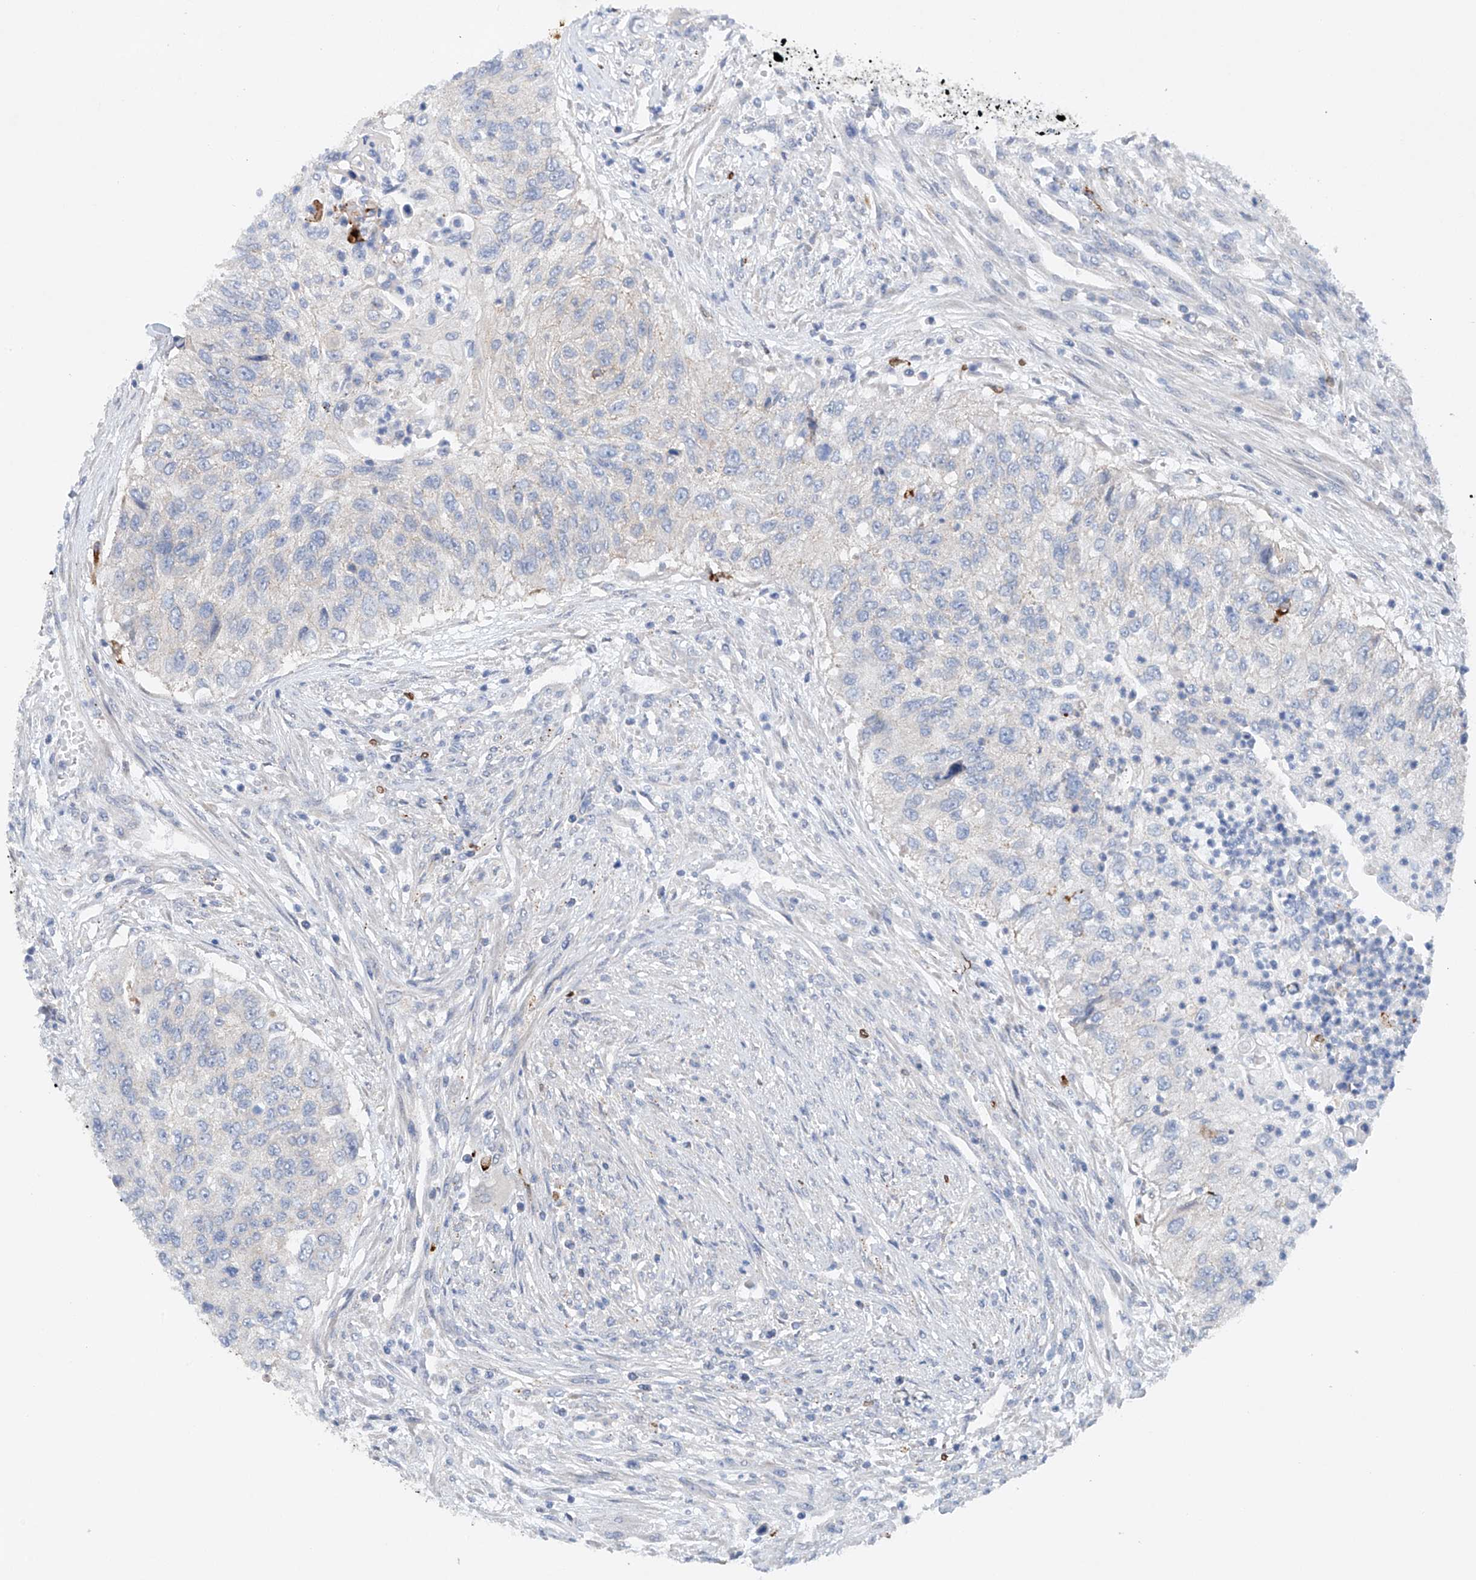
{"staining": {"intensity": "negative", "quantity": "none", "location": "none"}, "tissue": "urothelial cancer", "cell_type": "Tumor cells", "image_type": "cancer", "snomed": [{"axis": "morphology", "description": "Urothelial carcinoma, High grade"}, {"axis": "topography", "description": "Urinary bladder"}], "caption": "DAB immunohistochemical staining of urothelial cancer exhibits no significant positivity in tumor cells. Nuclei are stained in blue.", "gene": "CEP85L", "patient": {"sex": "female", "age": 60}}